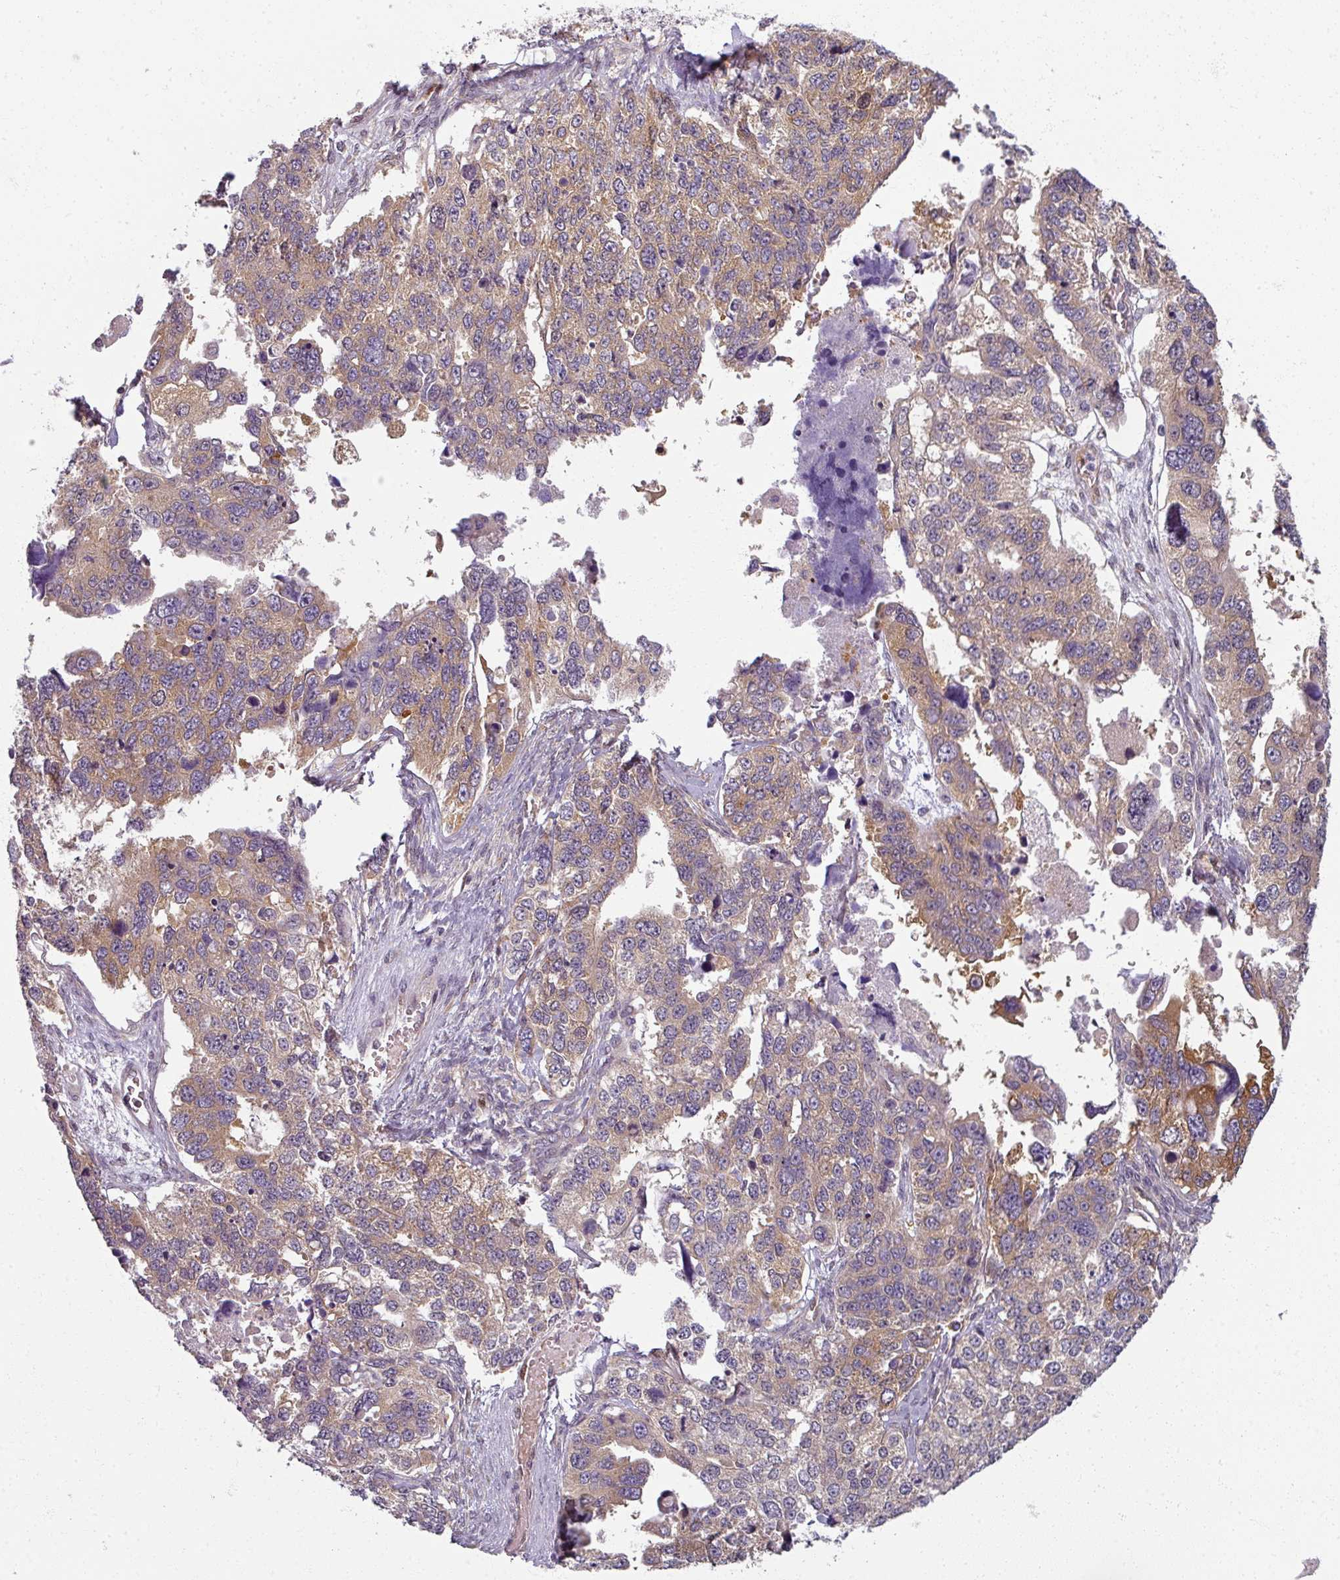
{"staining": {"intensity": "moderate", "quantity": "25%-75%", "location": "cytoplasmic/membranous"}, "tissue": "ovarian cancer", "cell_type": "Tumor cells", "image_type": "cancer", "snomed": [{"axis": "morphology", "description": "Cystadenocarcinoma, serous, NOS"}, {"axis": "topography", "description": "Ovary"}], "caption": "An IHC histopathology image of neoplastic tissue is shown. Protein staining in brown shows moderate cytoplasmic/membranous positivity in serous cystadenocarcinoma (ovarian) within tumor cells. The staining is performed using DAB brown chromogen to label protein expression. The nuclei are counter-stained blue using hematoxylin.", "gene": "AGPAT4", "patient": {"sex": "female", "age": 76}}